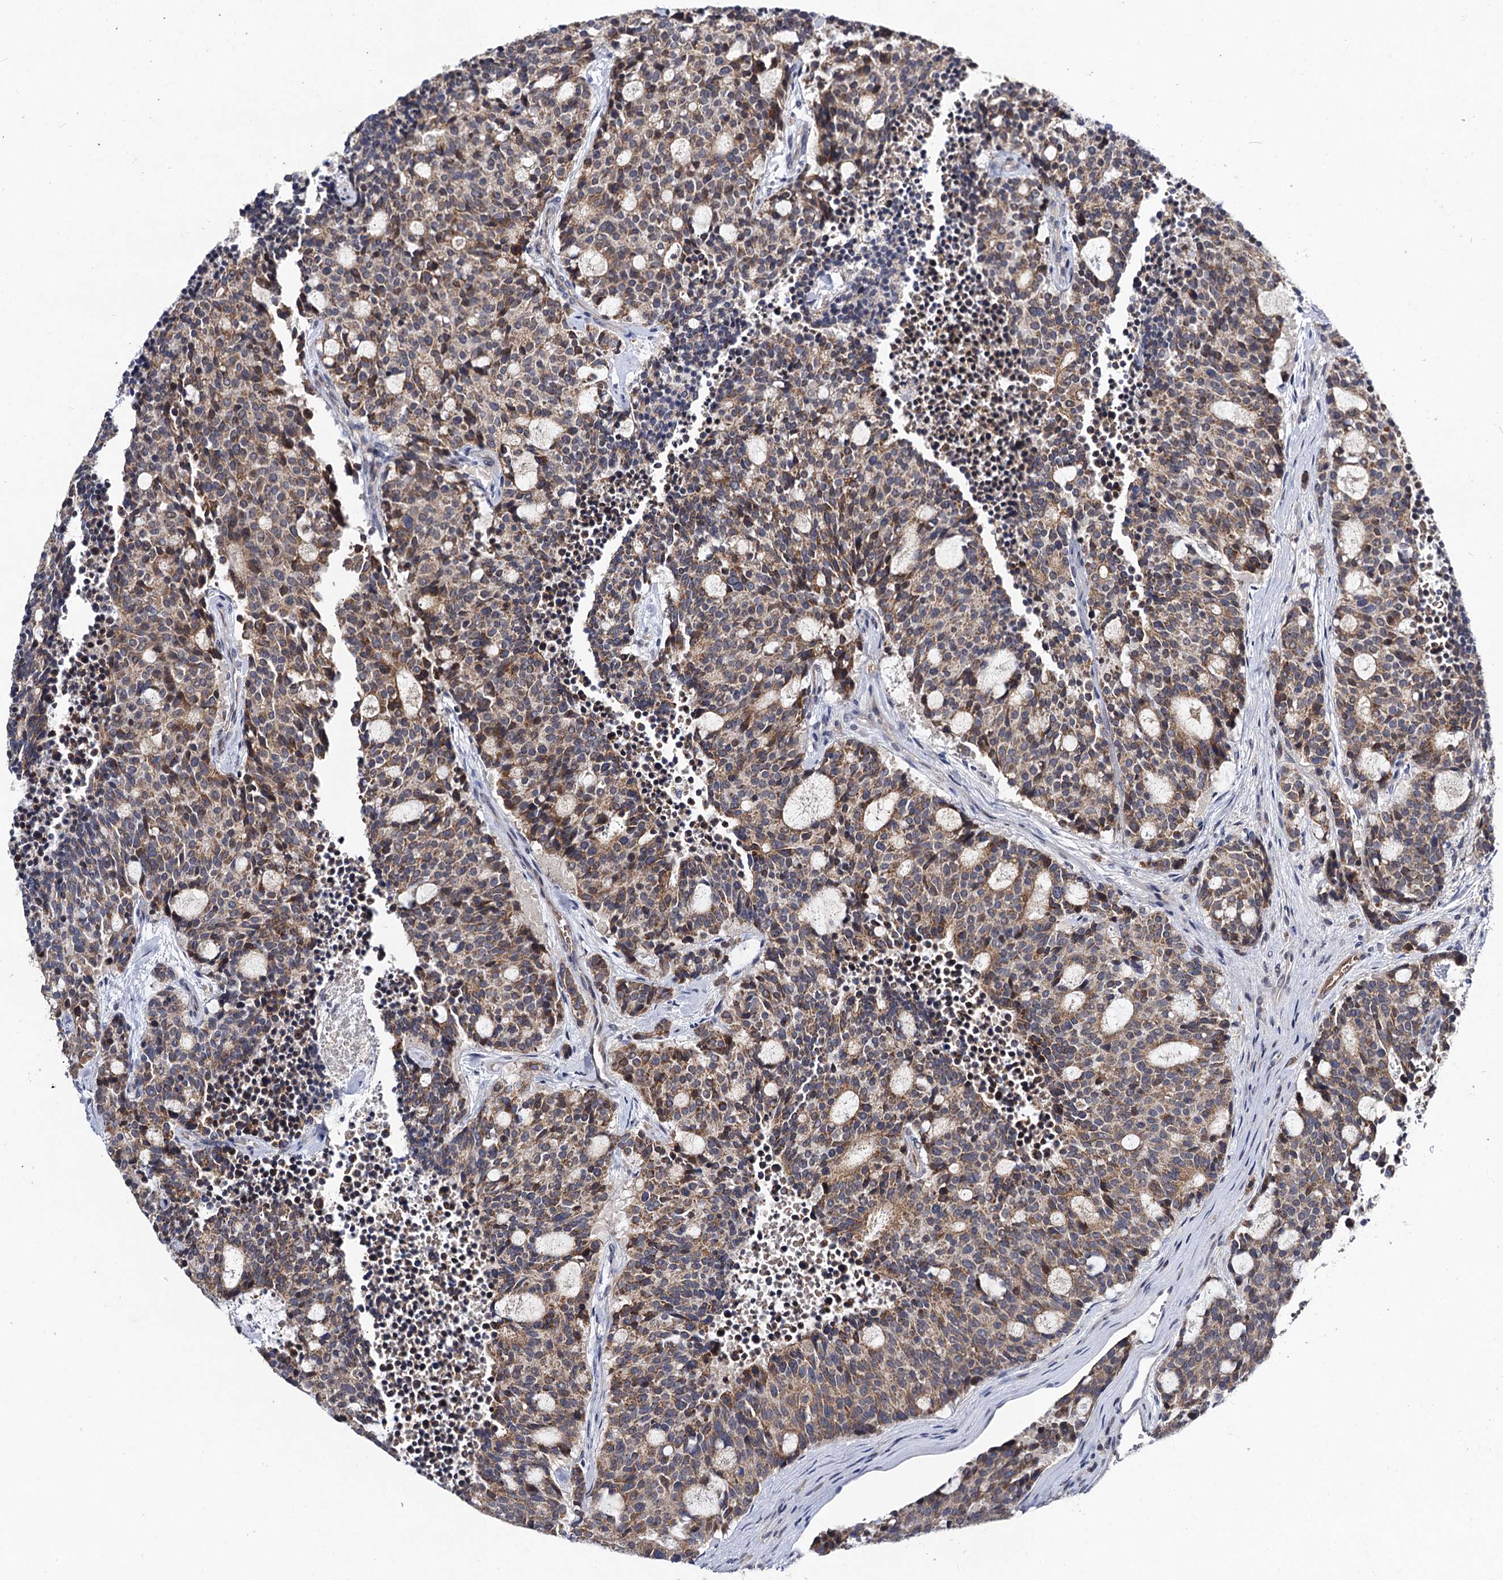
{"staining": {"intensity": "moderate", "quantity": ">75%", "location": "cytoplasmic/membranous"}, "tissue": "carcinoid", "cell_type": "Tumor cells", "image_type": "cancer", "snomed": [{"axis": "morphology", "description": "Carcinoid, malignant, NOS"}, {"axis": "topography", "description": "Pancreas"}], "caption": "Protein expression analysis of carcinoid reveals moderate cytoplasmic/membranous staining in about >75% of tumor cells.", "gene": "VPS37D", "patient": {"sex": "female", "age": 54}}